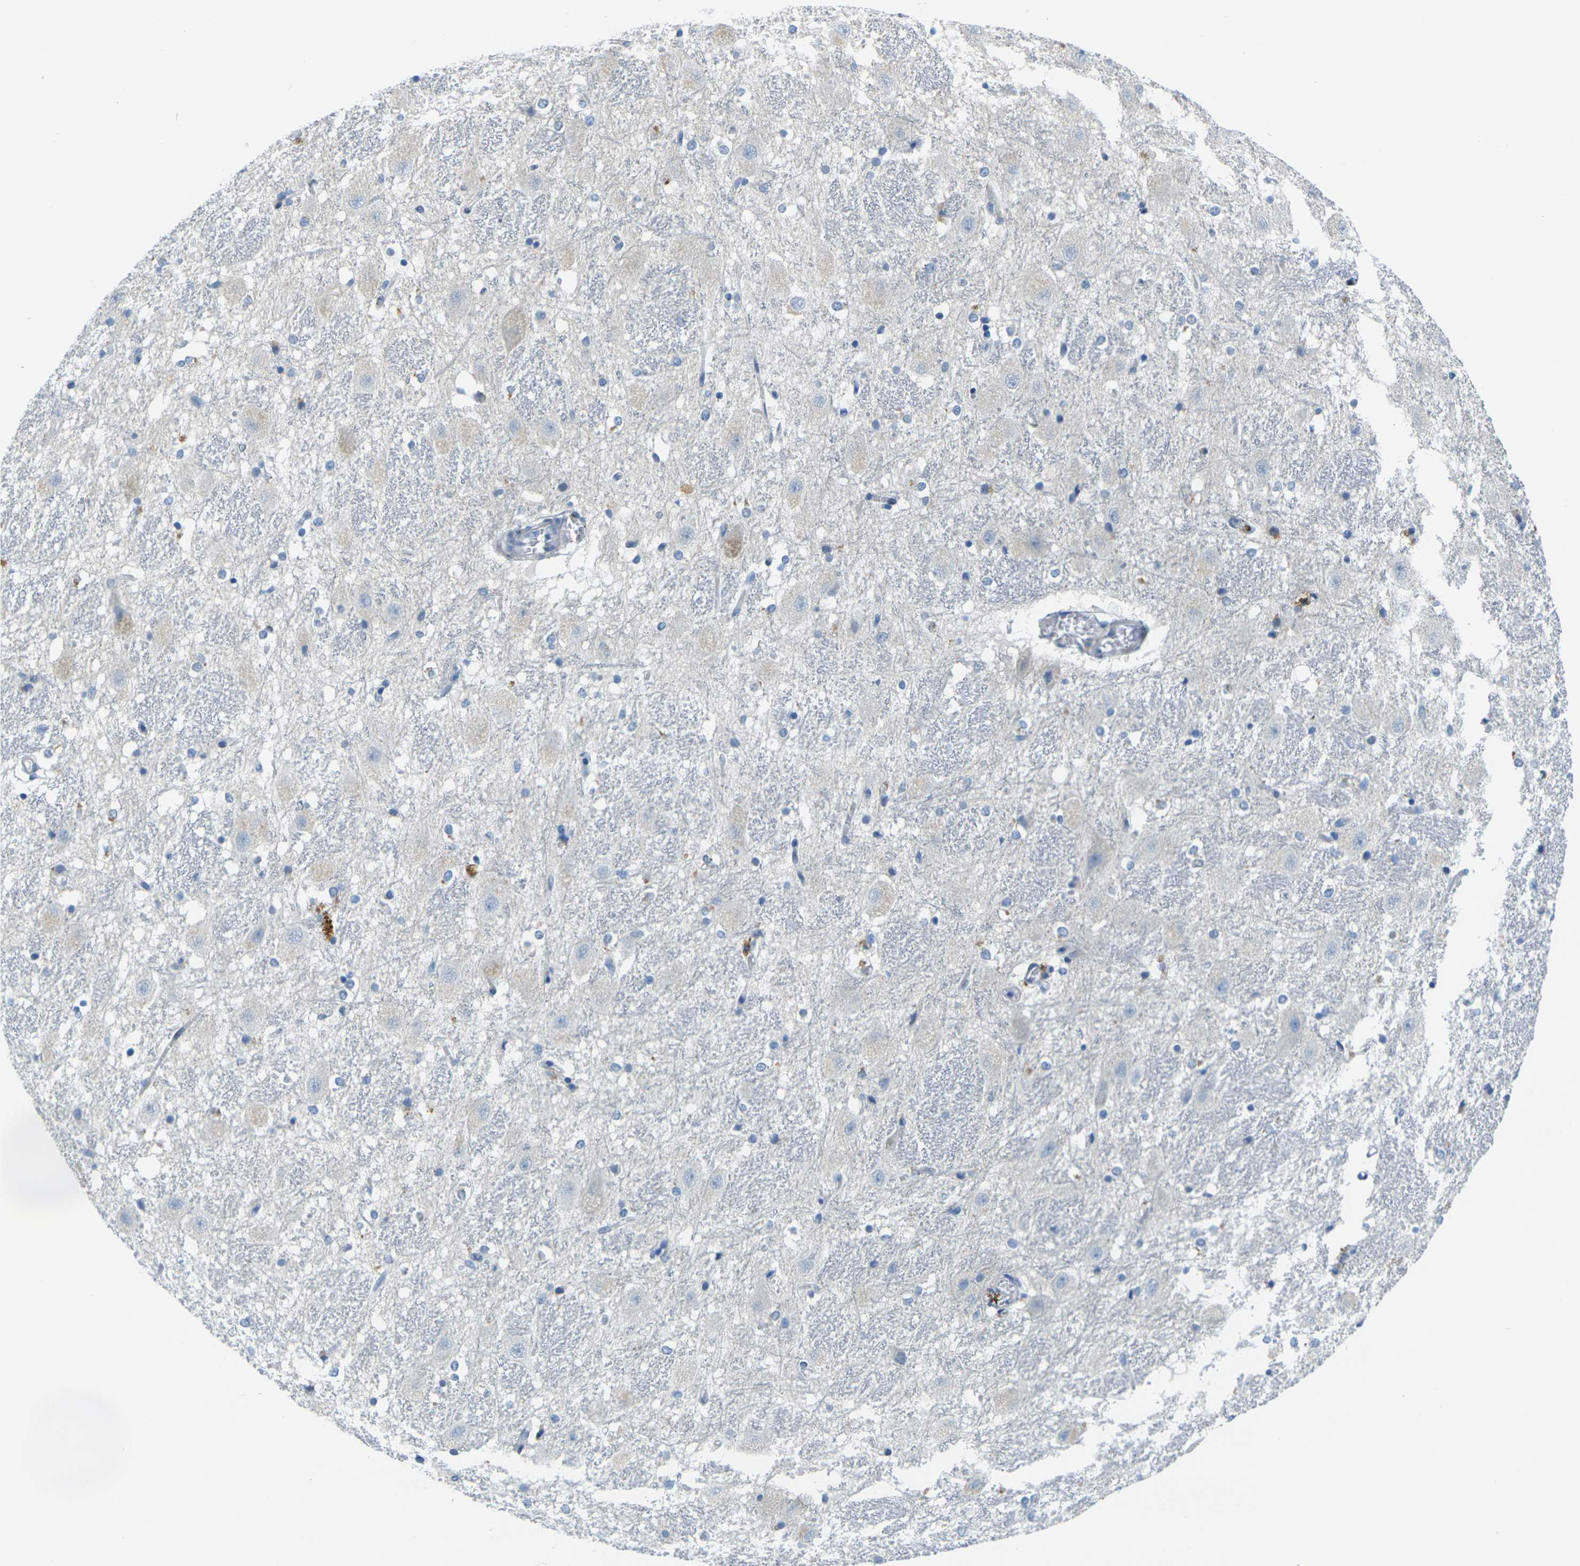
{"staining": {"intensity": "negative", "quantity": "none", "location": "none"}, "tissue": "hippocampus", "cell_type": "Glial cells", "image_type": "normal", "snomed": [{"axis": "morphology", "description": "Normal tissue, NOS"}, {"axis": "topography", "description": "Hippocampus"}], "caption": "Glial cells show no significant positivity in benign hippocampus.", "gene": "CD3D", "patient": {"sex": "female", "age": 19}}